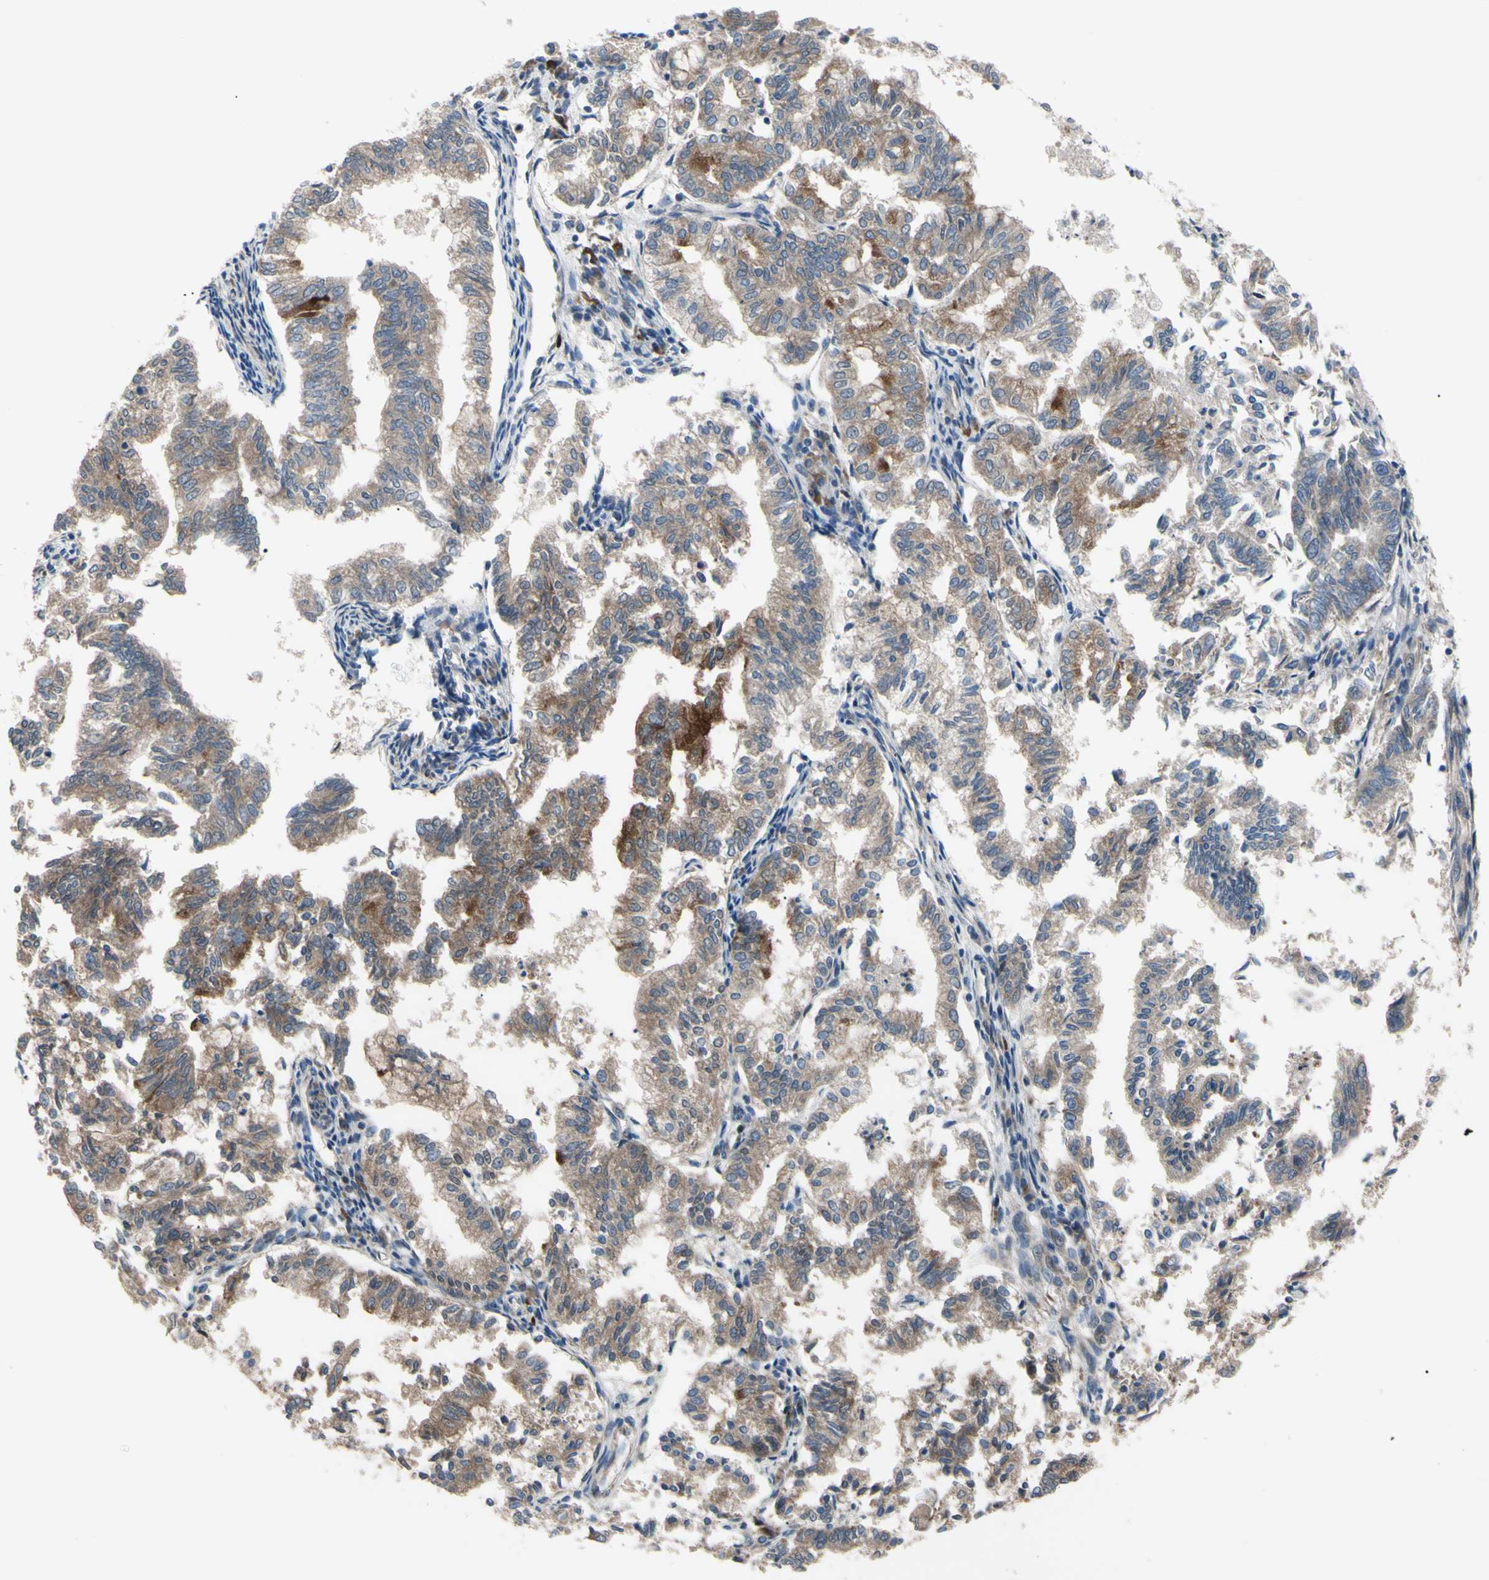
{"staining": {"intensity": "moderate", "quantity": ">75%", "location": "cytoplasmic/membranous"}, "tissue": "endometrial cancer", "cell_type": "Tumor cells", "image_type": "cancer", "snomed": [{"axis": "morphology", "description": "Necrosis, NOS"}, {"axis": "morphology", "description": "Adenocarcinoma, NOS"}, {"axis": "topography", "description": "Endometrium"}], "caption": "An image of human endometrial cancer stained for a protein shows moderate cytoplasmic/membranous brown staining in tumor cells. Nuclei are stained in blue.", "gene": "SVIL", "patient": {"sex": "female", "age": 79}}